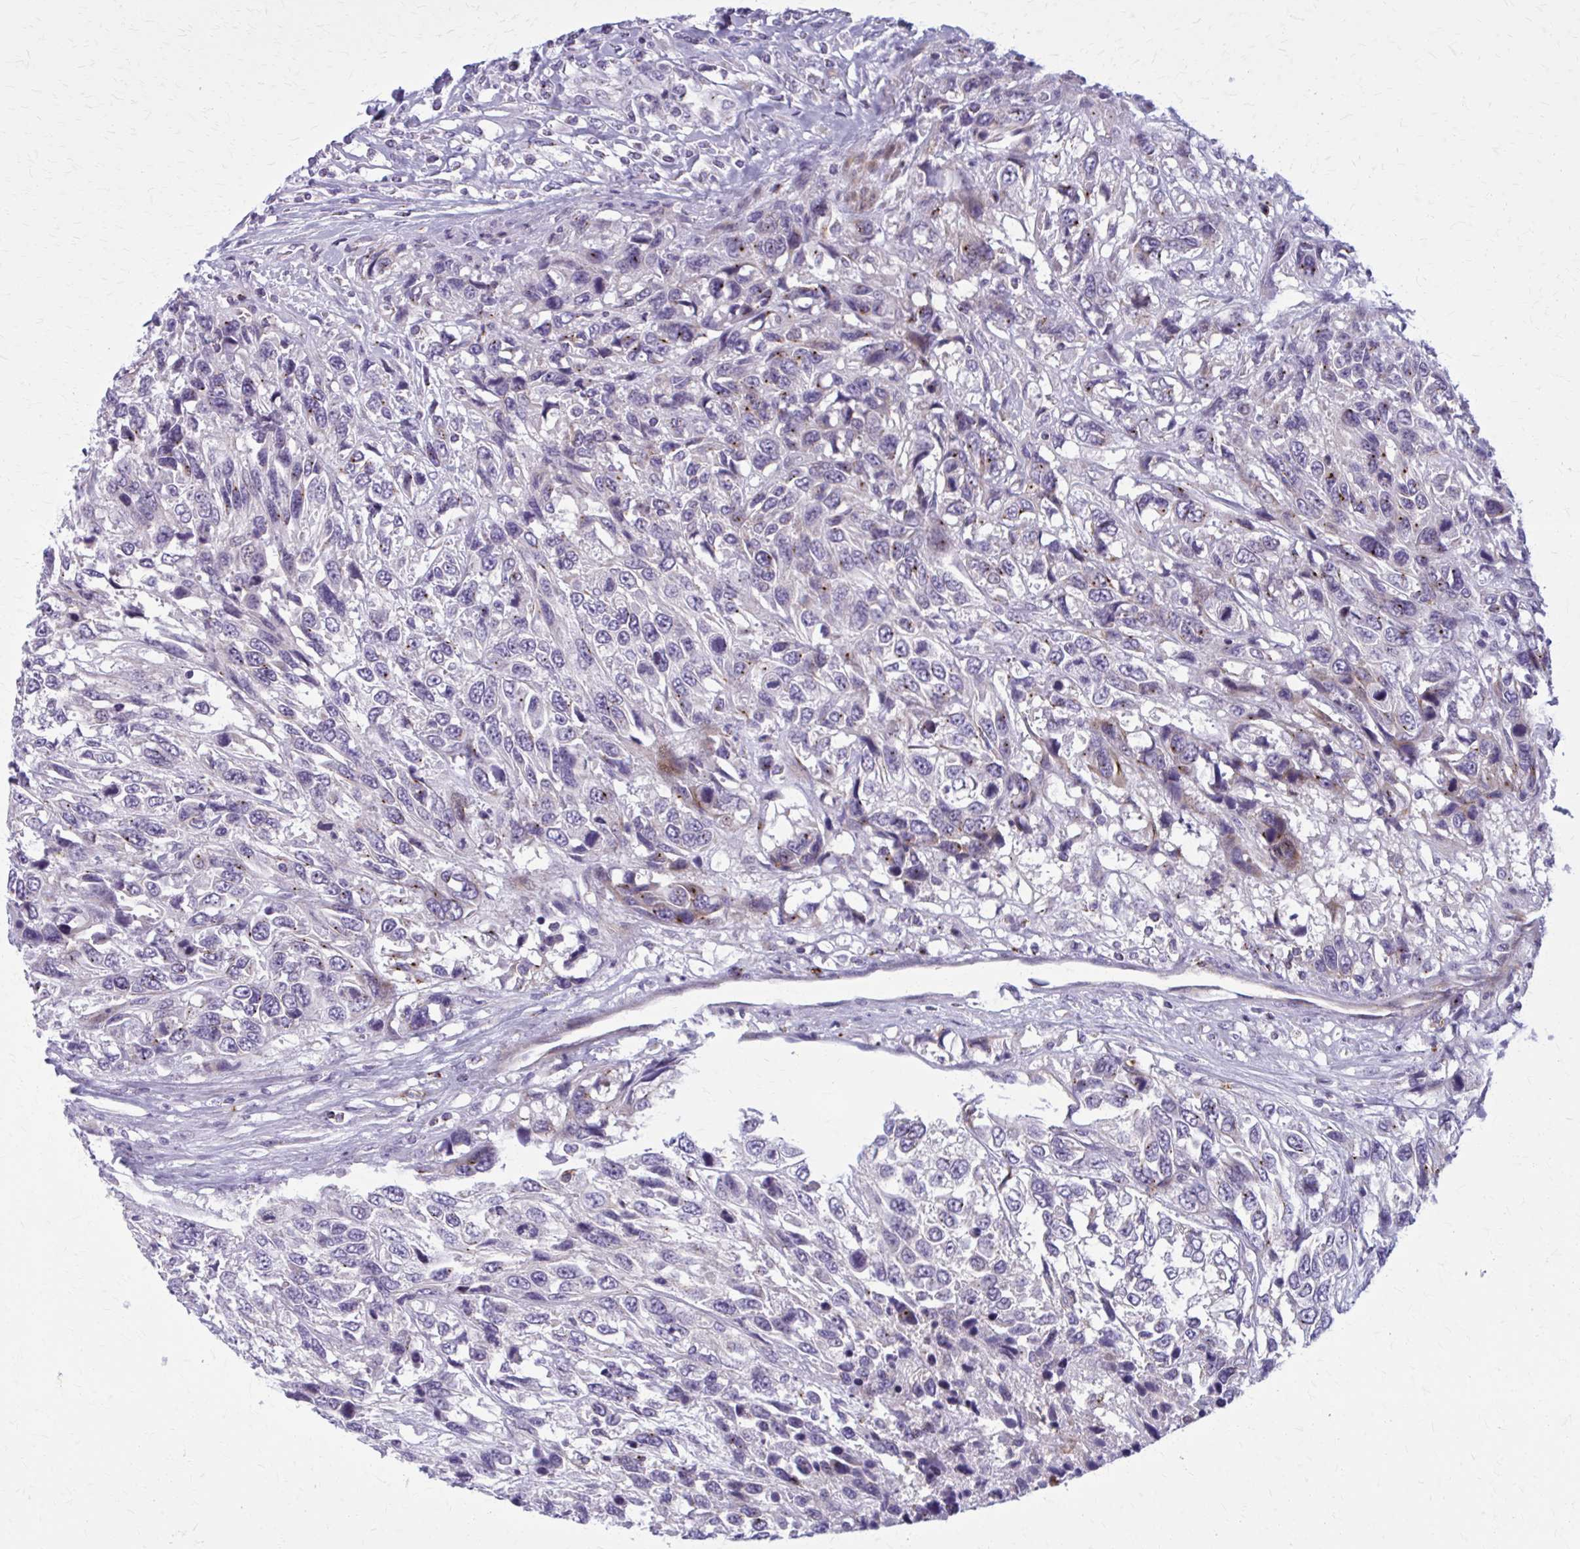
{"staining": {"intensity": "negative", "quantity": "none", "location": "none"}, "tissue": "urothelial cancer", "cell_type": "Tumor cells", "image_type": "cancer", "snomed": [{"axis": "morphology", "description": "Urothelial carcinoma, High grade"}, {"axis": "topography", "description": "Urinary bladder"}], "caption": "Immunohistochemistry histopathology image of neoplastic tissue: urothelial carcinoma (high-grade) stained with DAB reveals no significant protein staining in tumor cells.", "gene": "PEDS1", "patient": {"sex": "female", "age": 70}}